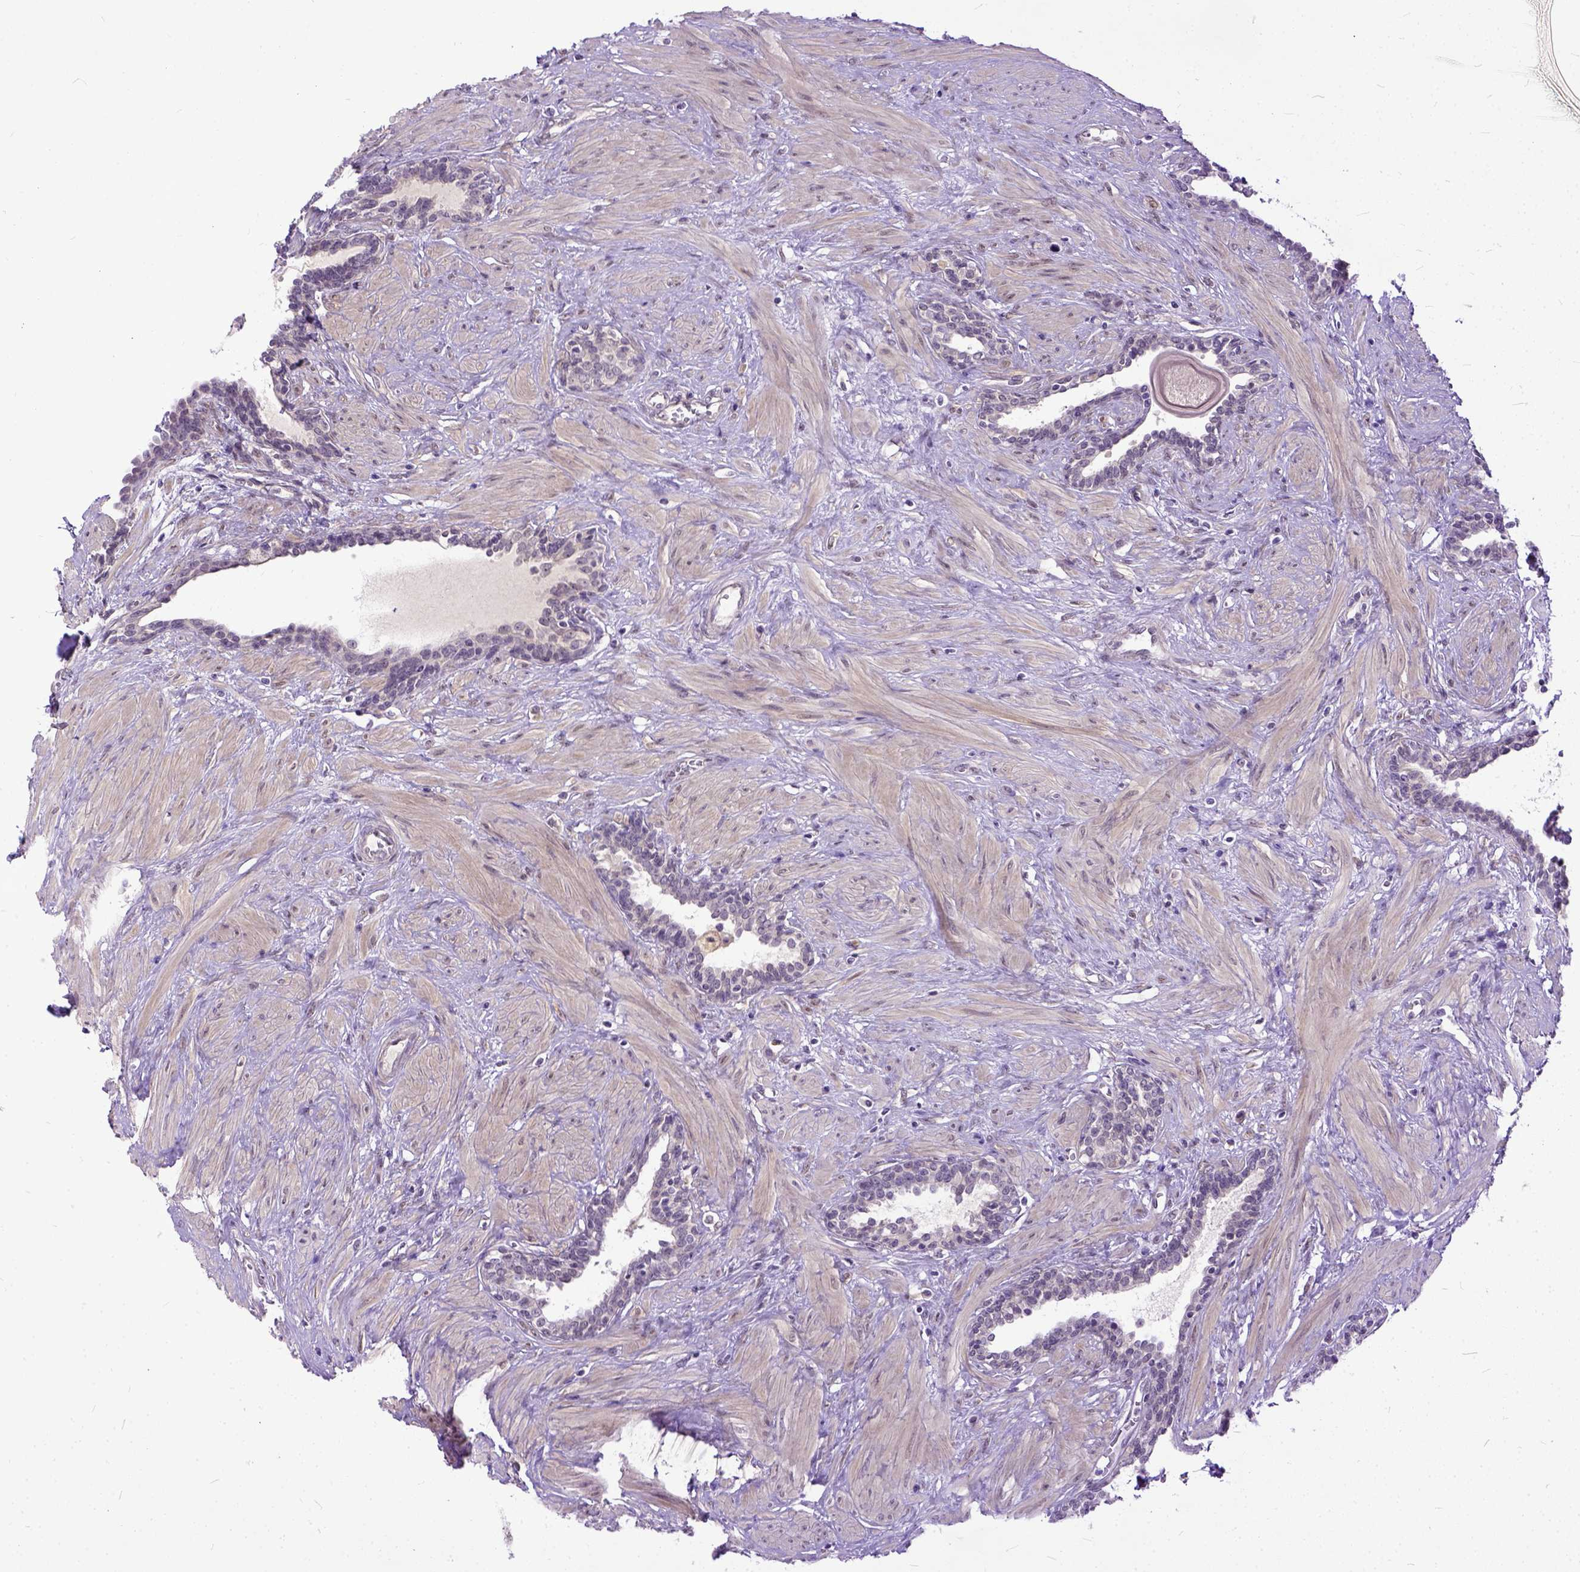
{"staining": {"intensity": "negative", "quantity": "none", "location": "none"}, "tissue": "prostate", "cell_type": "Glandular cells", "image_type": "normal", "snomed": [{"axis": "morphology", "description": "Normal tissue, NOS"}, {"axis": "topography", "description": "Prostate"}], "caption": "An immunohistochemistry (IHC) micrograph of normal prostate is shown. There is no staining in glandular cells of prostate.", "gene": "TCEAL7", "patient": {"sex": "male", "age": 55}}